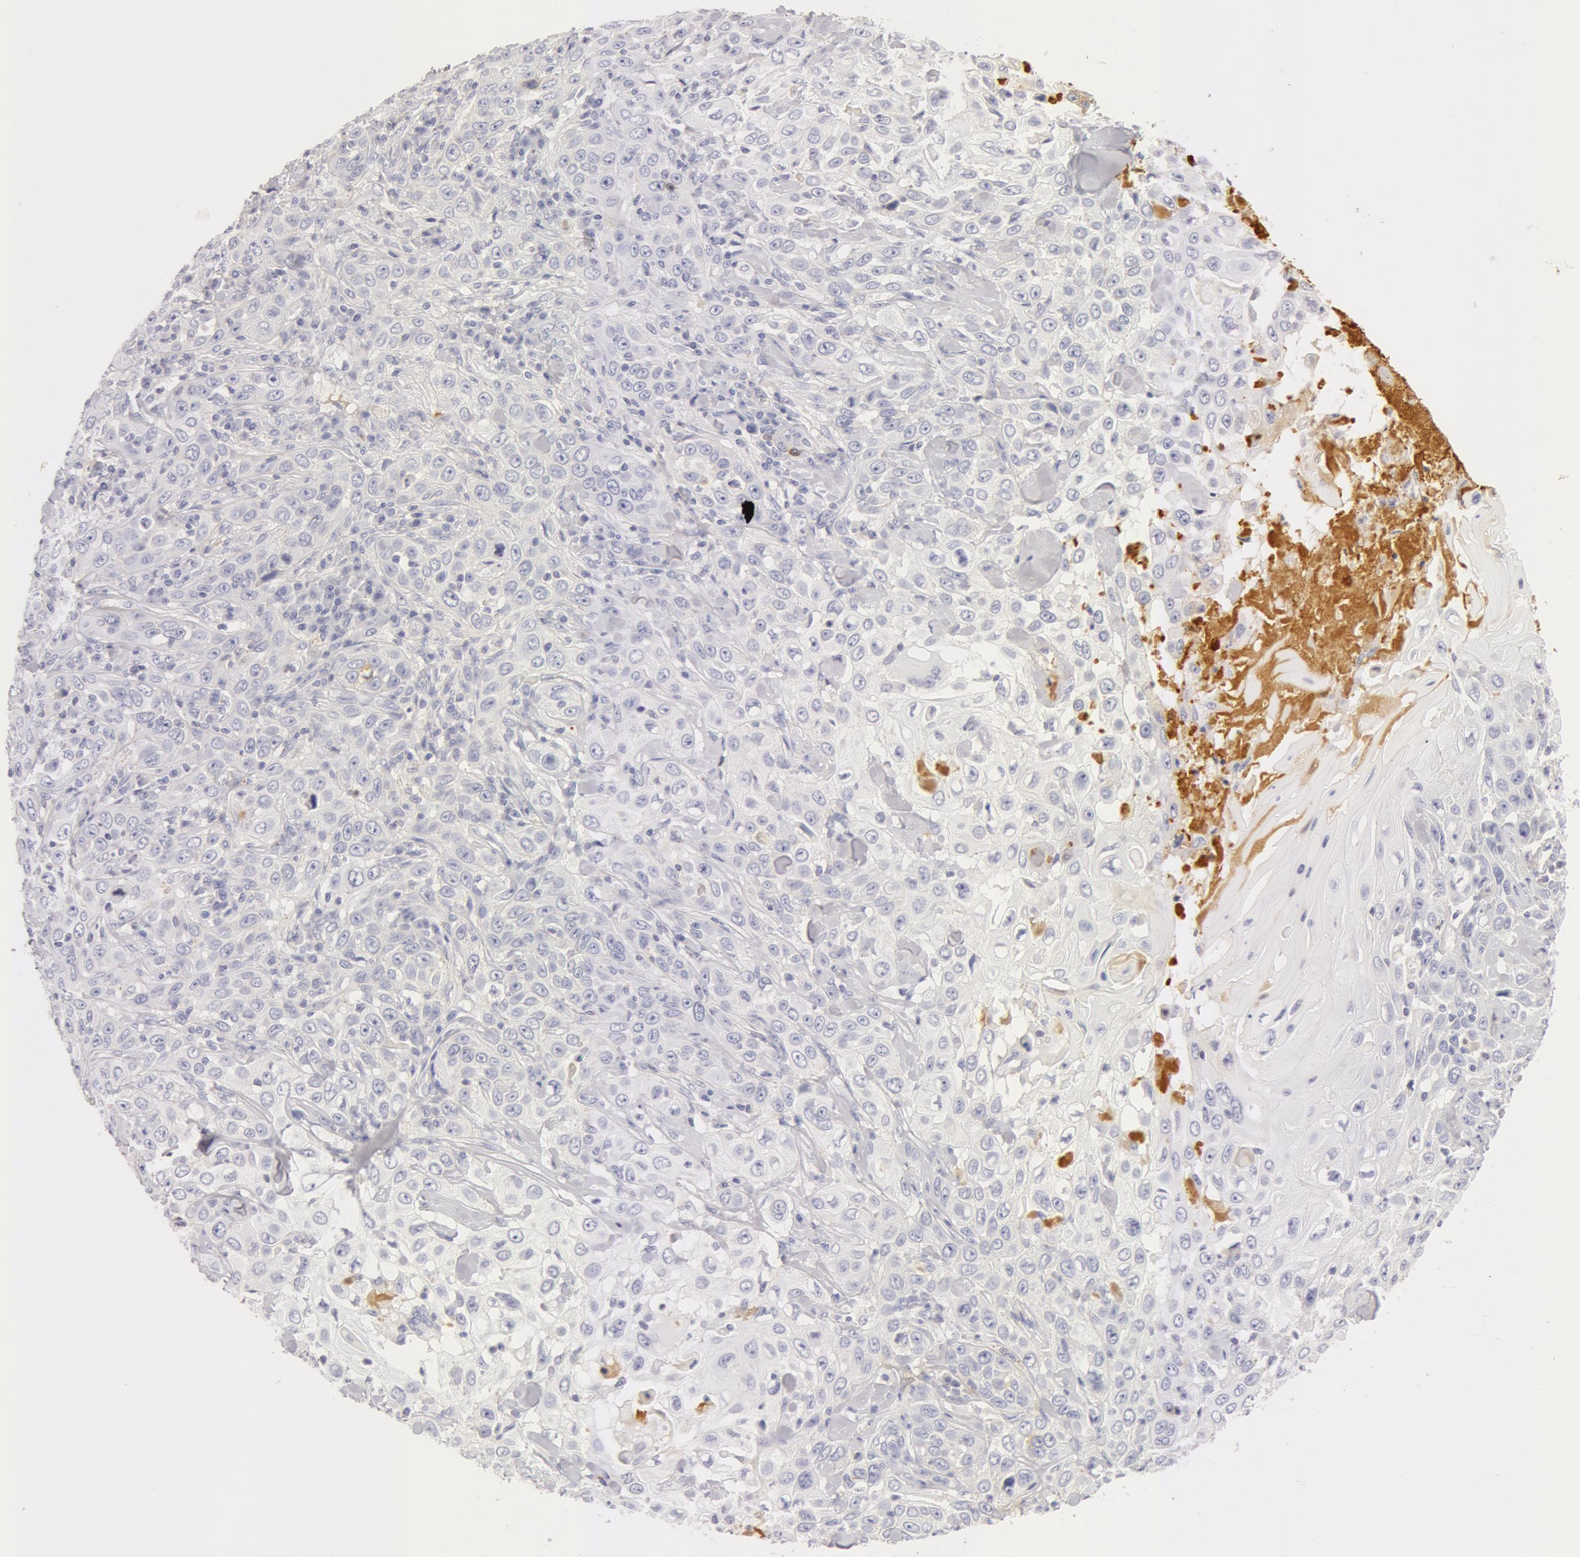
{"staining": {"intensity": "negative", "quantity": "none", "location": "none"}, "tissue": "skin cancer", "cell_type": "Tumor cells", "image_type": "cancer", "snomed": [{"axis": "morphology", "description": "Squamous cell carcinoma, NOS"}, {"axis": "topography", "description": "Skin"}], "caption": "Skin cancer (squamous cell carcinoma) was stained to show a protein in brown. There is no significant positivity in tumor cells.", "gene": "GC", "patient": {"sex": "male", "age": 84}}